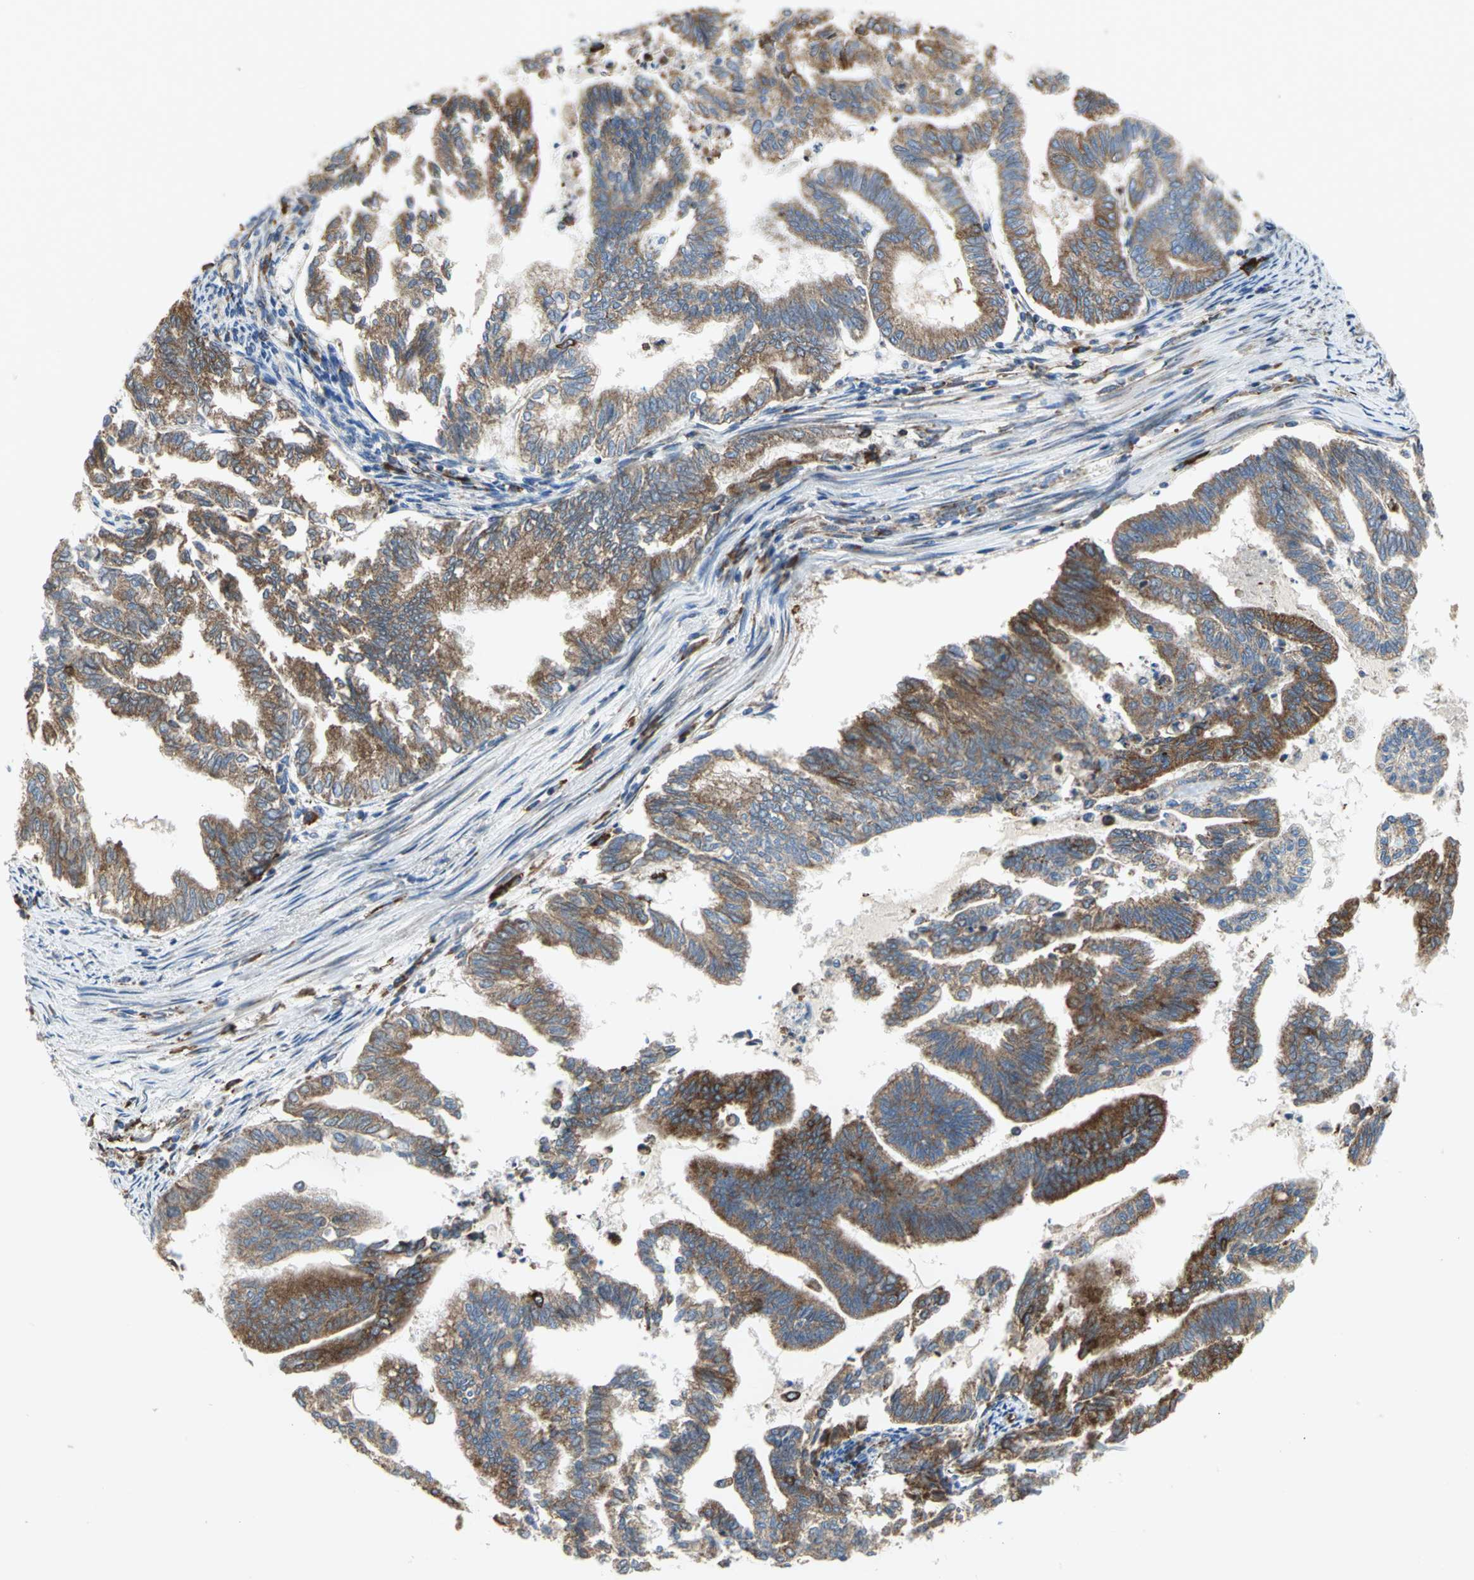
{"staining": {"intensity": "strong", "quantity": ">75%", "location": "cytoplasmic/membranous"}, "tissue": "endometrial cancer", "cell_type": "Tumor cells", "image_type": "cancer", "snomed": [{"axis": "morphology", "description": "Adenocarcinoma, NOS"}, {"axis": "topography", "description": "Endometrium"}], "caption": "Protein staining by IHC shows strong cytoplasmic/membranous positivity in about >75% of tumor cells in endometrial cancer (adenocarcinoma). (DAB (3,3'-diaminobenzidine) IHC with brightfield microscopy, high magnification).", "gene": "TULP4", "patient": {"sex": "female", "age": 79}}